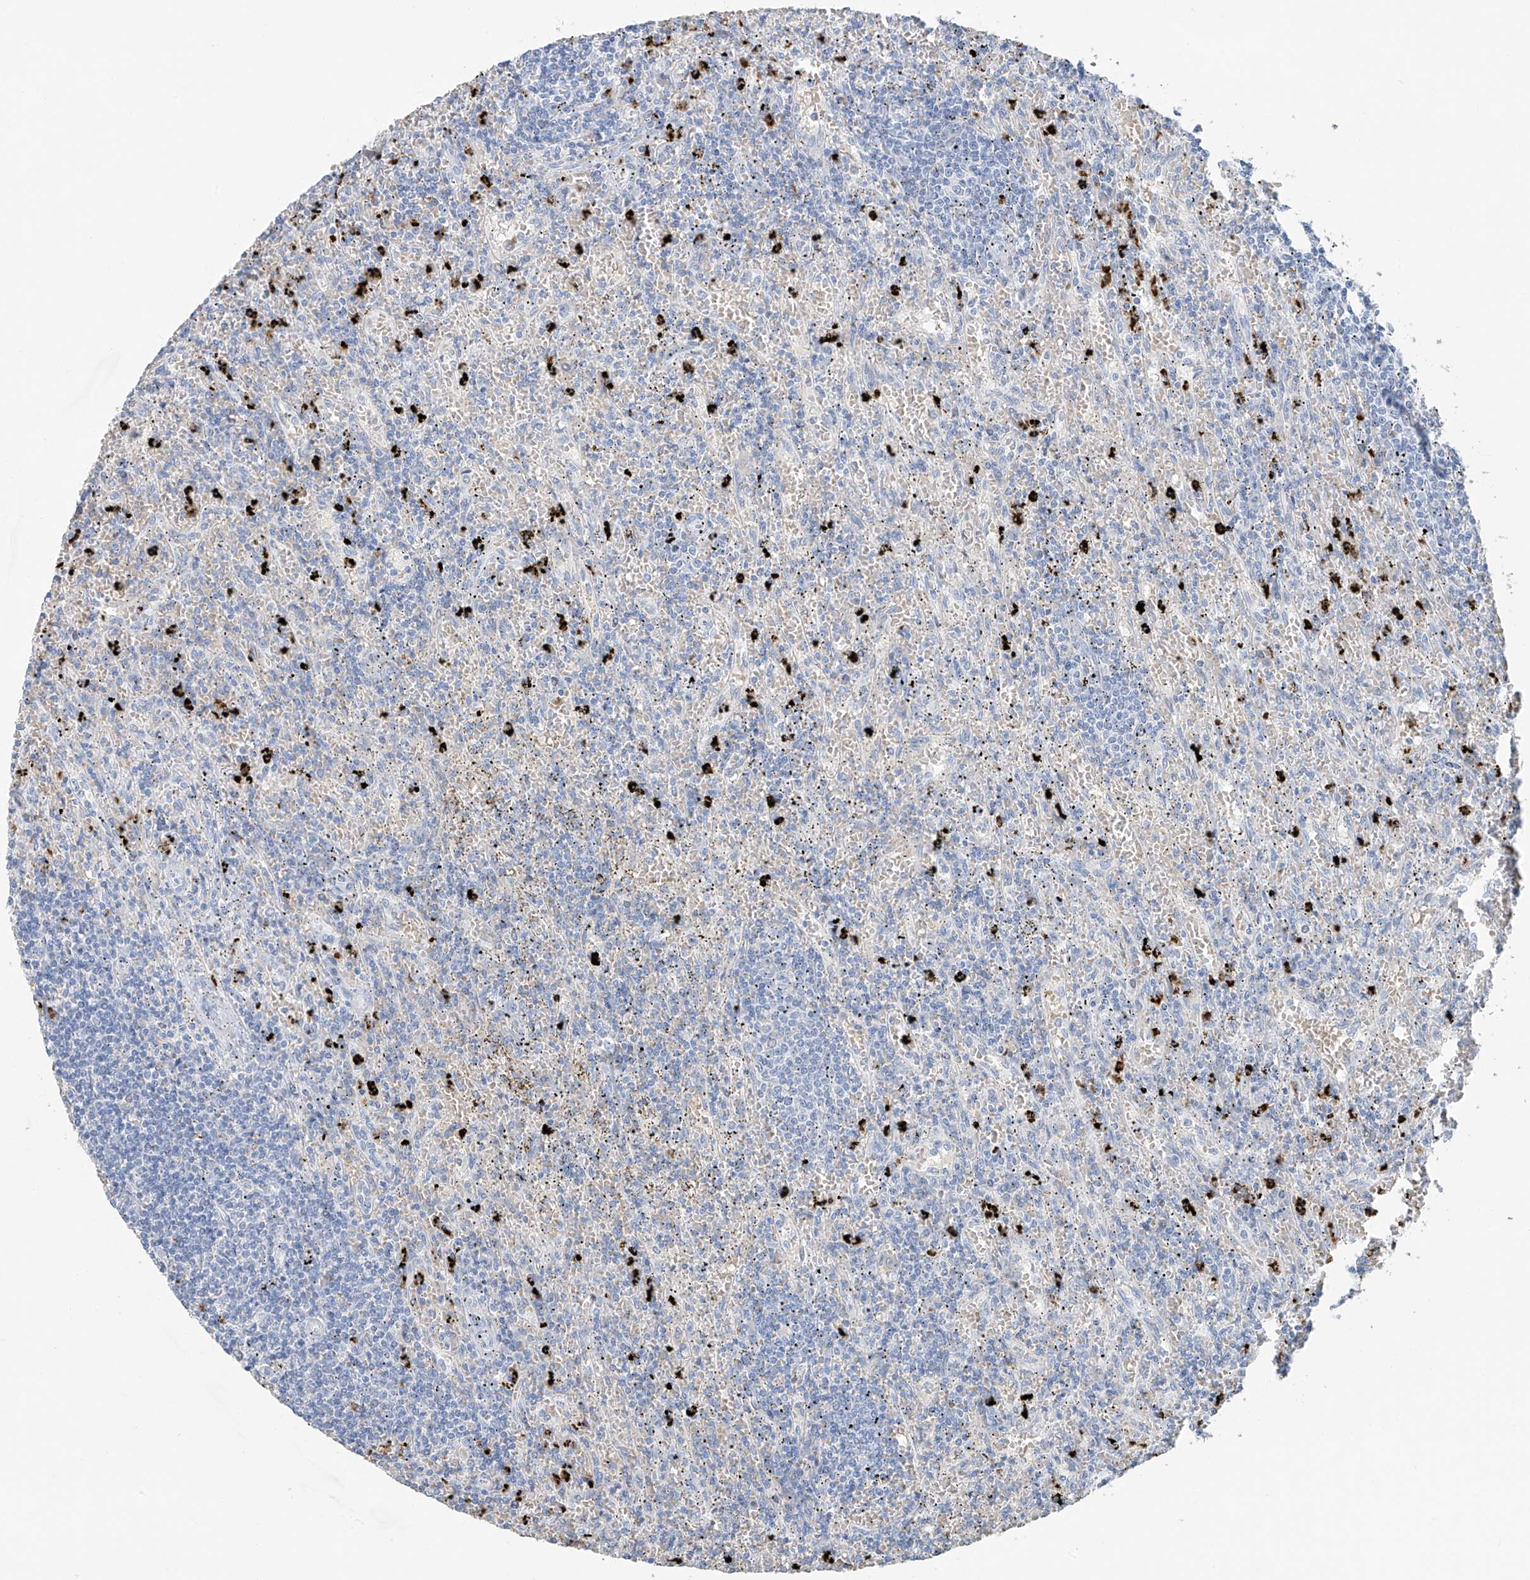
{"staining": {"intensity": "negative", "quantity": "none", "location": "none"}, "tissue": "lymphoma", "cell_type": "Tumor cells", "image_type": "cancer", "snomed": [{"axis": "morphology", "description": "Malignant lymphoma, non-Hodgkin's type, Low grade"}, {"axis": "topography", "description": "Spleen"}], "caption": "Tumor cells show no significant positivity in lymphoma.", "gene": "PAFAH1B3", "patient": {"sex": "male", "age": 76}}